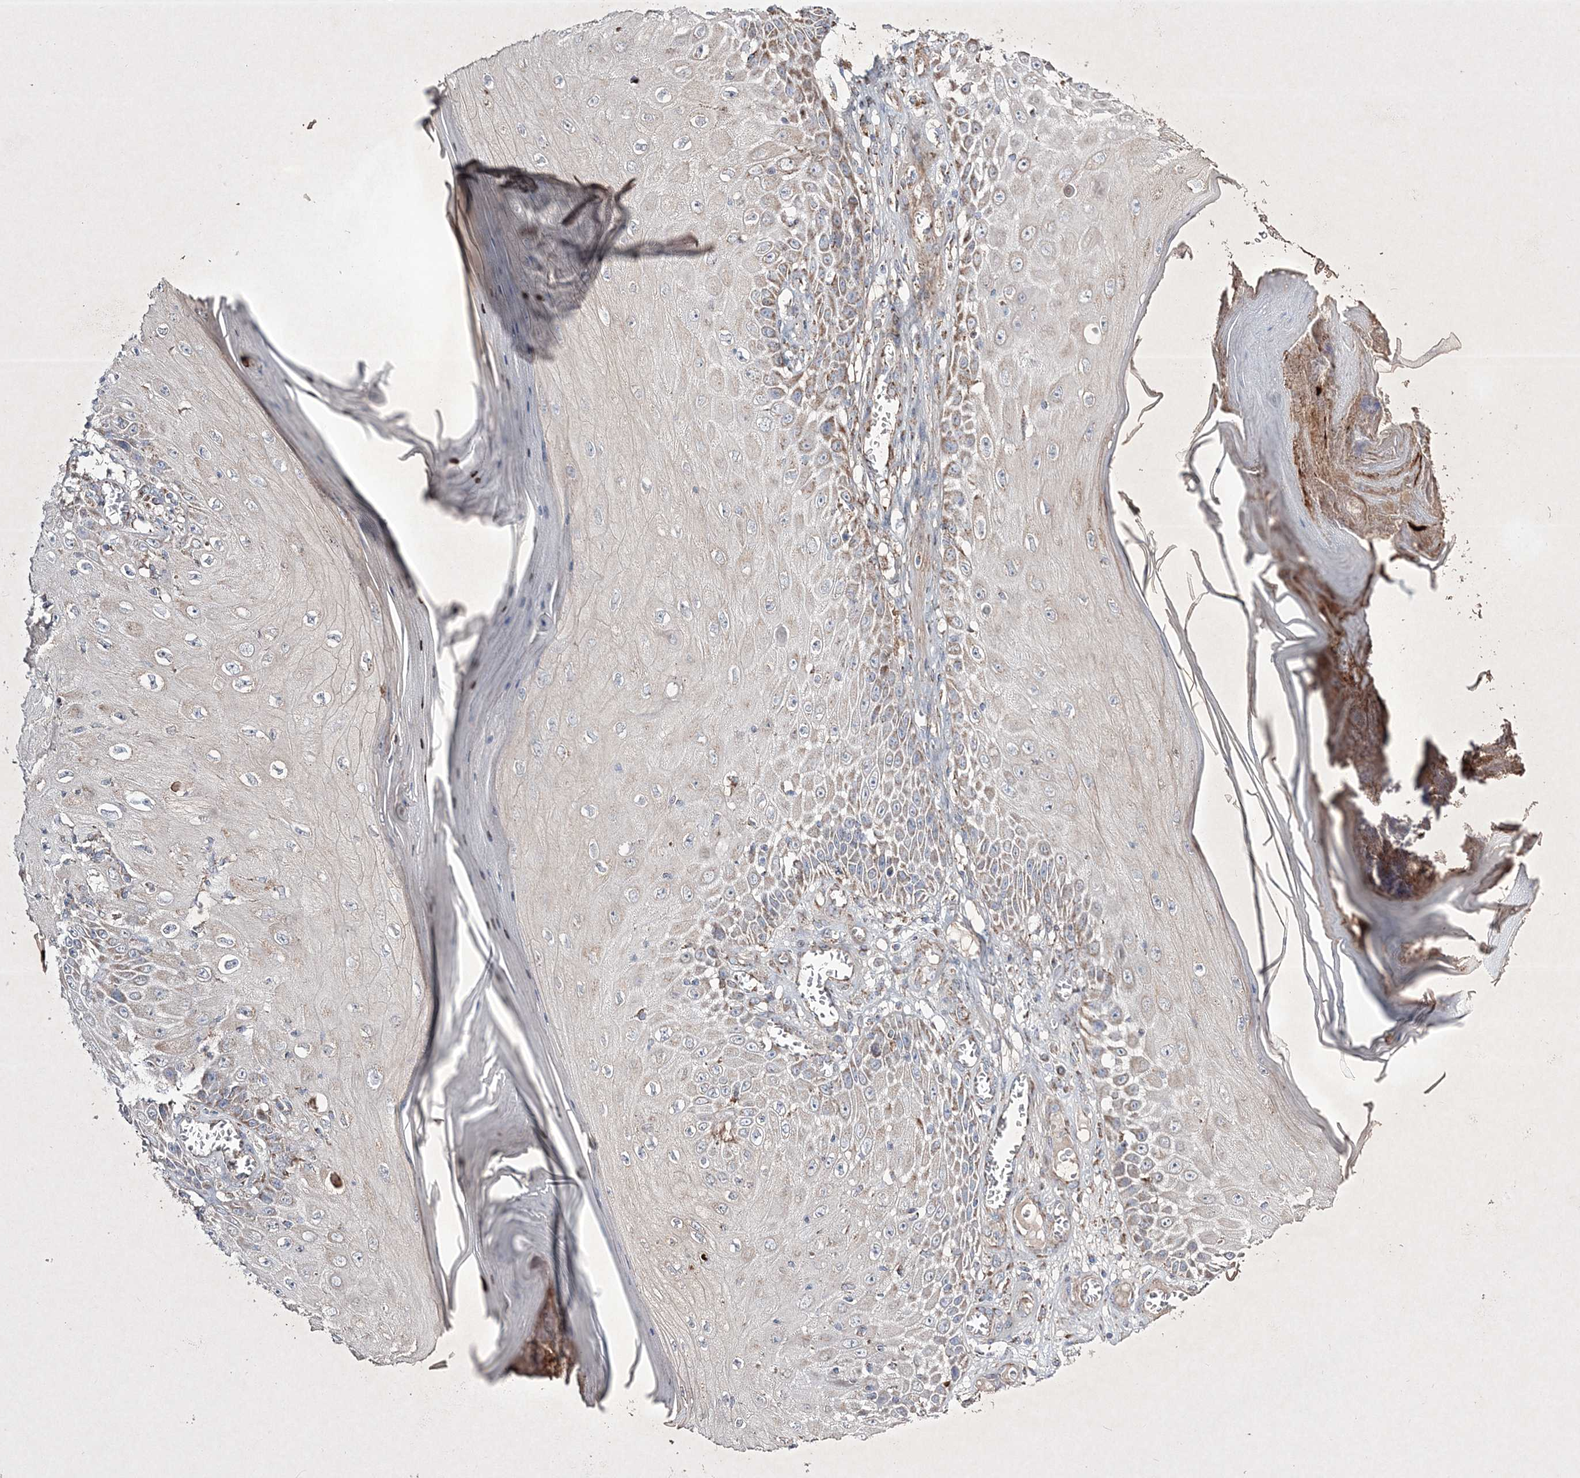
{"staining": {"intensity": "moderate", "quantity": "<25%", "location": "cytoplasmic/membranous"}, "tissue": "skin cancer", "cell_type": "Tumor cells", "image_type": "cancer", "snomed": [{"axis": "morphology", "description": "Squamous cell carcinoma, NOS"}, {"axis": "topography", "description": "Skin"}], "caption": "Protein staining displays moderate cytoplasmic/membranous expression in approximately <25% of tumor cells in skin cancer.", "gene": "RICTOR", "patient": {"sex": "female", "age": 73}}